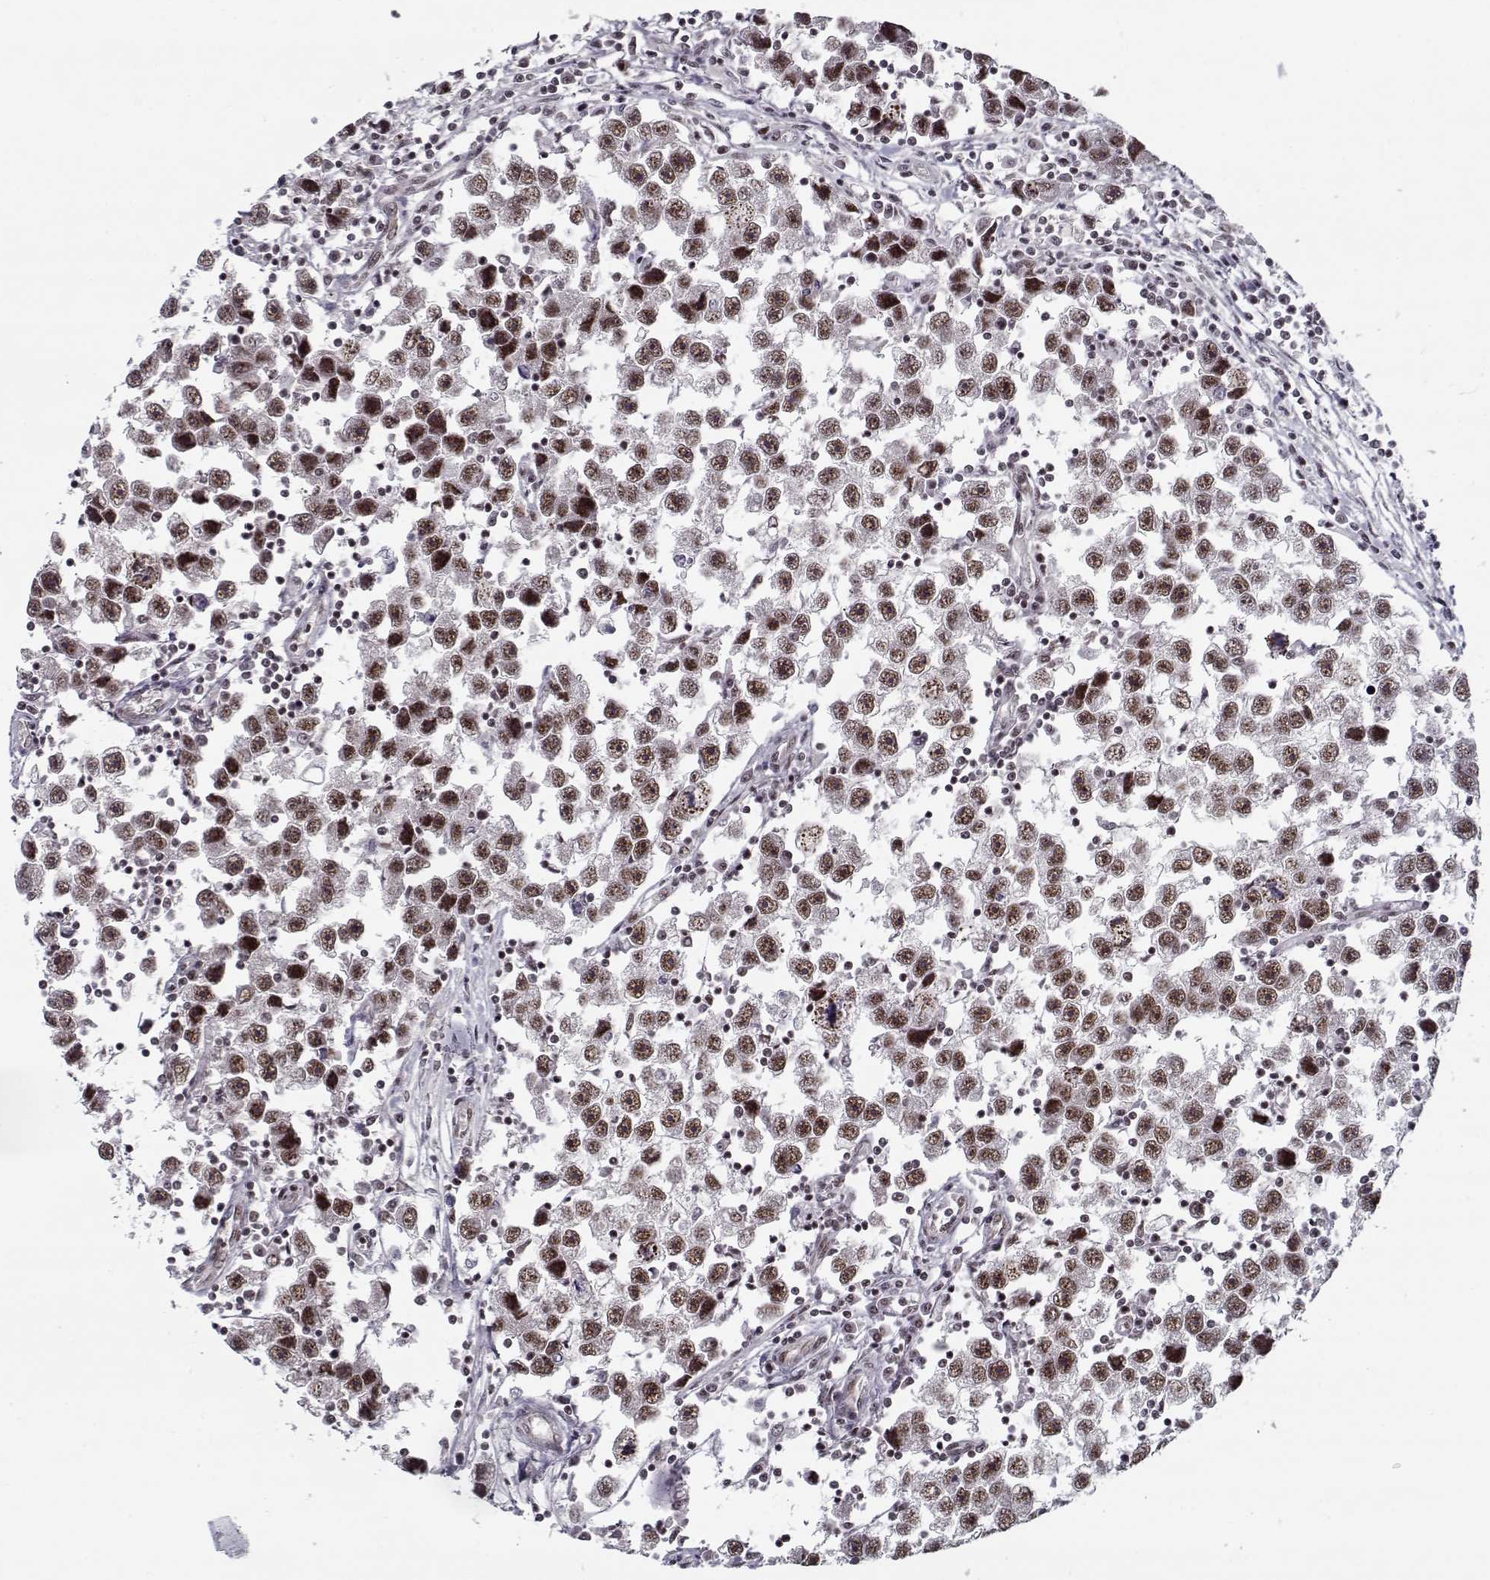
{"staining": {"intensity": "strong", "quantity": "25%-75%", "location": "nuclear"}, "tissue": "testis cancer", "cell_type": "Tumor cells", "image_type": "cancer", "snomed": [{"axis": "morphology", "description": "Seminoma, NOS"}, {"axis": "topography", "description": "Testis"}], "caption": "Strong nuclear expression for a protein is present in about 25%-75% of tumor cells of testis cancer (seminoma) using immunohistochemistry.", "gene": "TESPA1", "patient": {"sex": "male", "age": 30}}